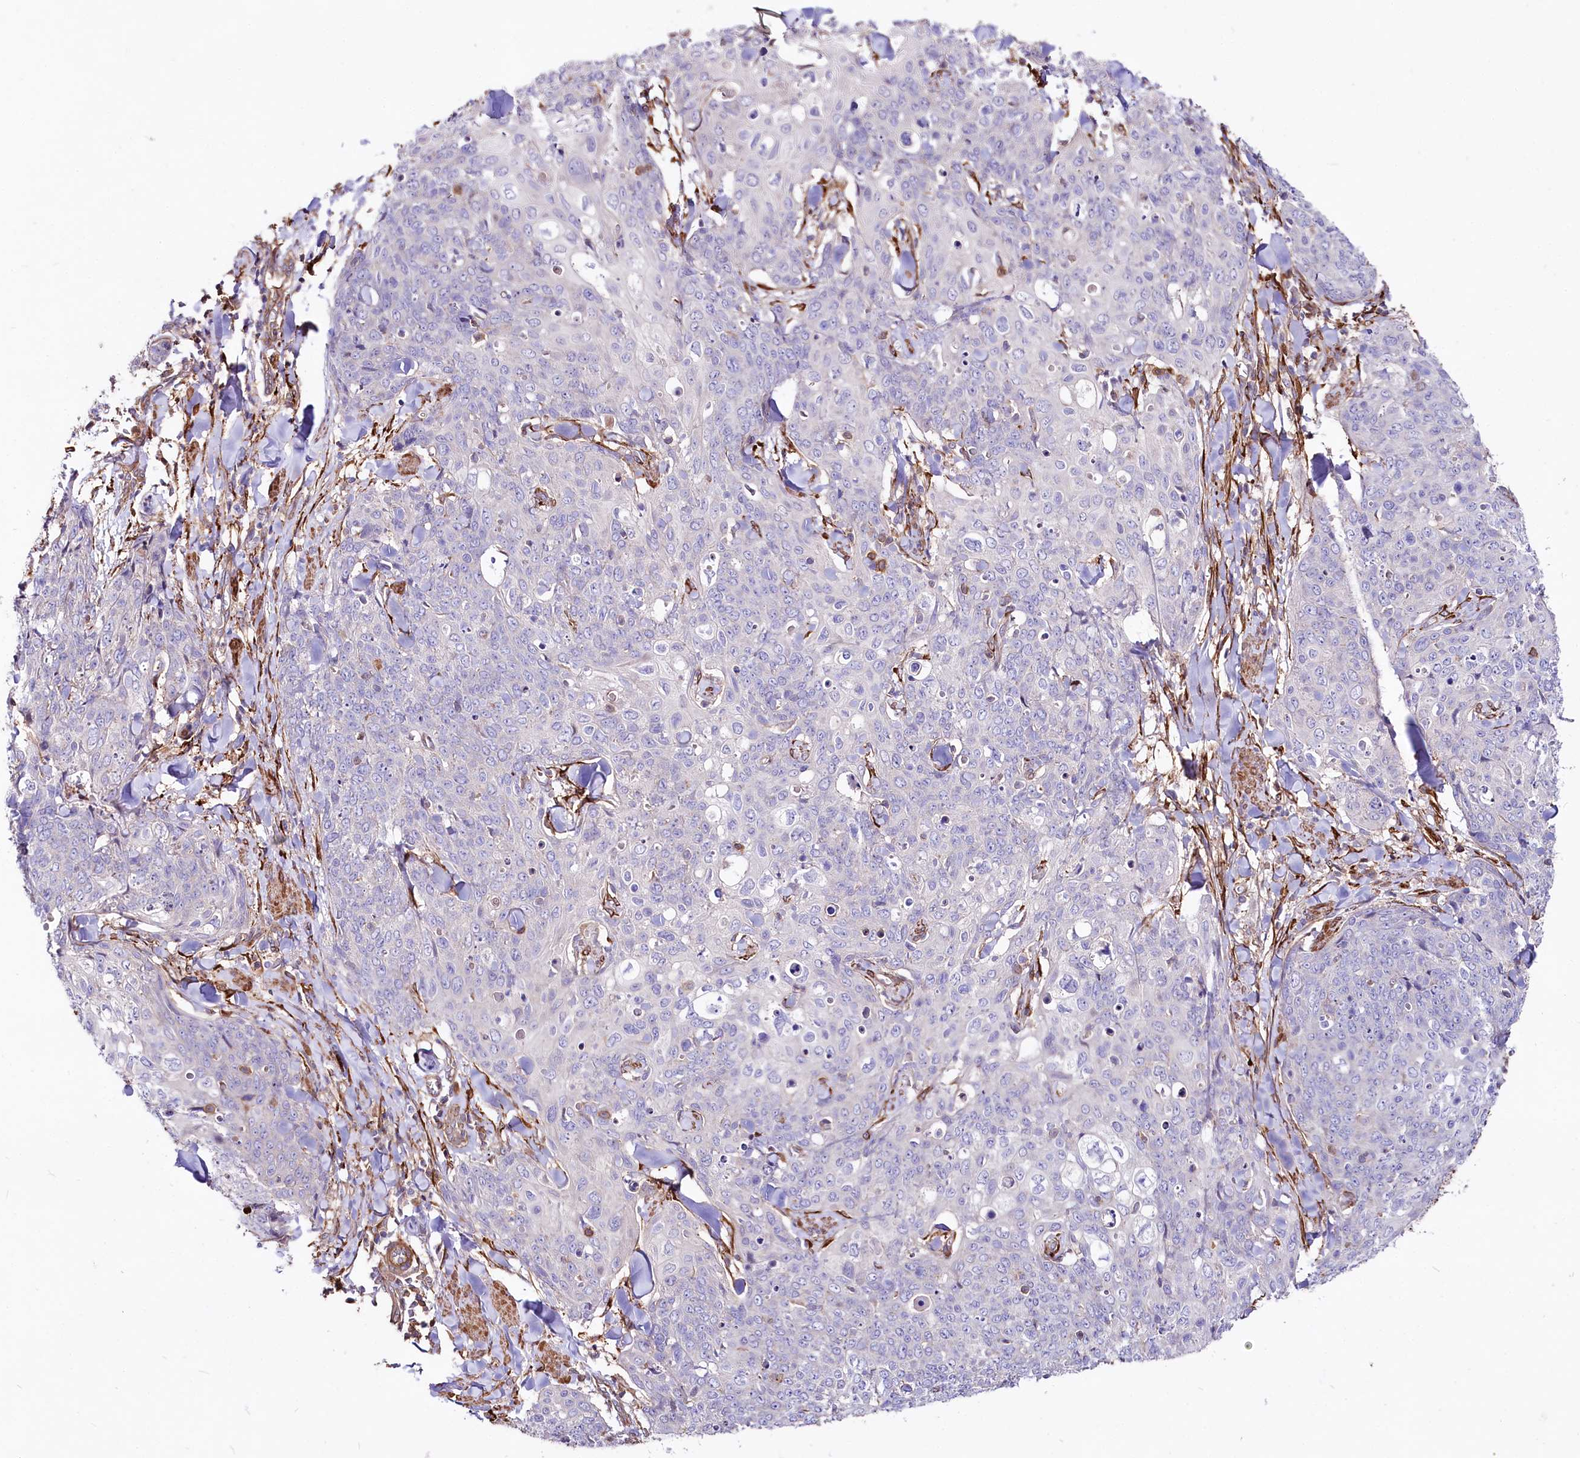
{"staining": {"intensity": "negative", "quantity": "none", "location": "none"}, "tissue": "skin cancer", "cell_type": "Tumor cells", "image_type": "cancer", "snomed": [{"axis": "morphology", "description": "Squamous cell carcinoma, NOS"}, {"axis": "topography", "description": "Skin"}, {"axis": "topography", "description": "Vulva"}], "caption": "Skin cancer was stained to show a protein in brown. There is no significant expression in tumor cells.", "gene": "FCHSD2", "patient": {"sex": "female", "age": 85}}